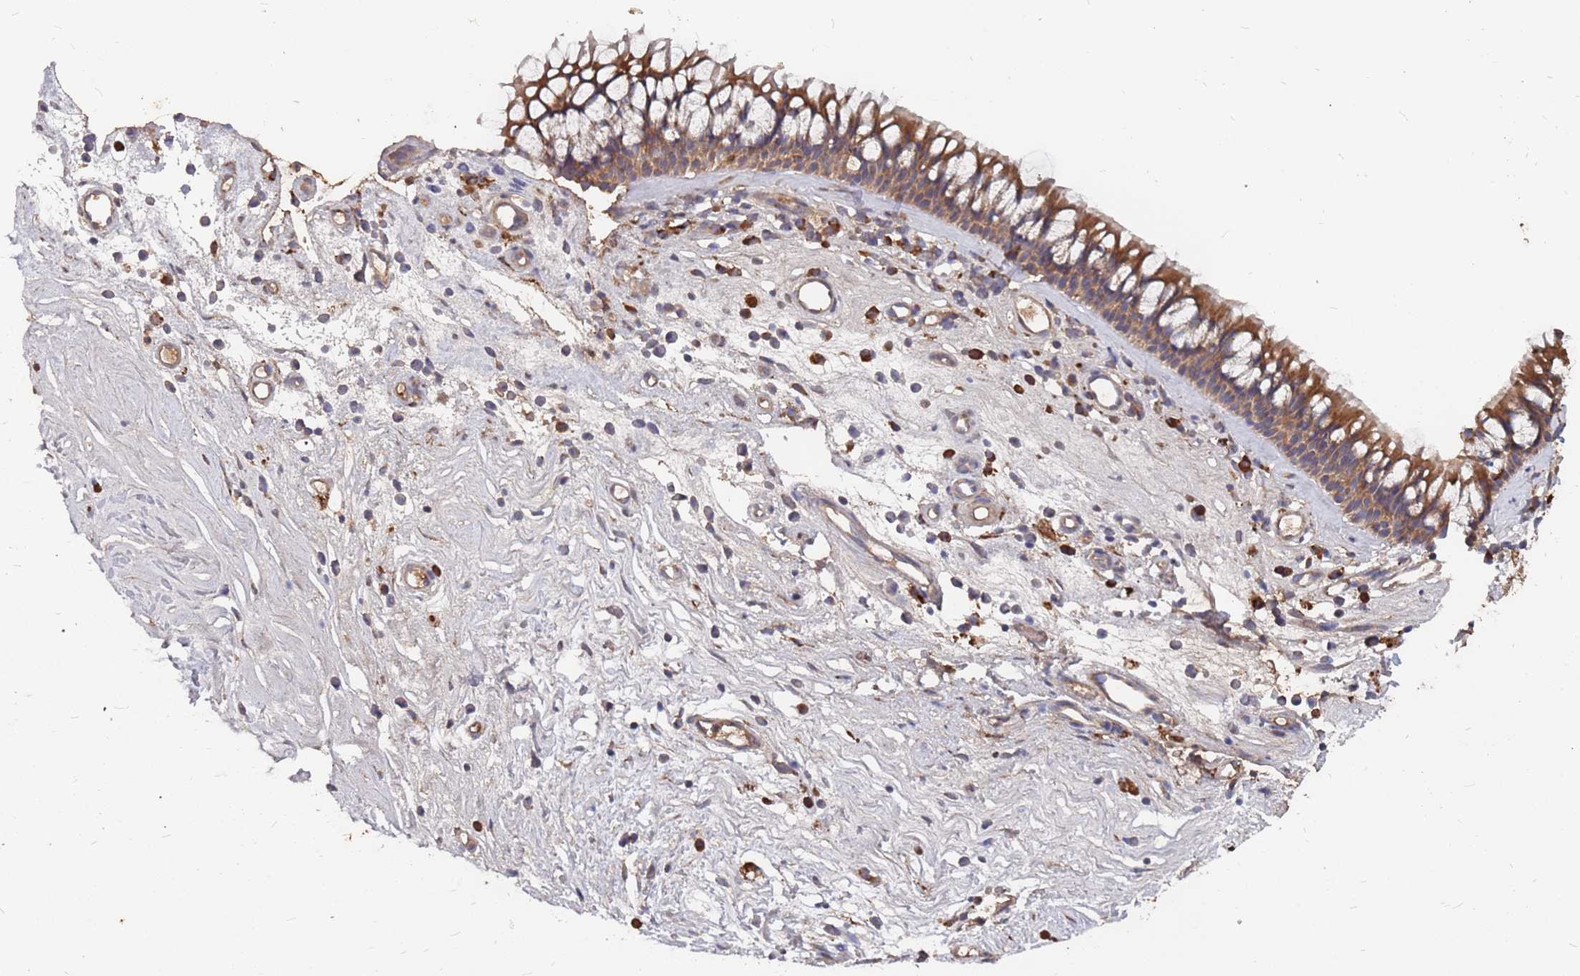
{"staining": {"intensity": "moderate", "quantity": ">75%", "location": "cytoplasmic/membranous"}, "tissue": "nasopharynx", "cell_type": "Respiratory epithelial cells", "image_type": "normal", "snomed": [{"axis": "morphology", "description": "Normal tissue, NOS"}, {"axis": "morphology", "description": "Inflammation, NOS"}, {"axis": "morphology", "description": "Malignant melanoma, Metastatic site"}, {"axis": "topography", "description": "Nasopharynx"}], "caption": "Nasopharynx stained with immunohistochemistry (IHC) displays moderate cytoplasmic/membranous expression in about >75% of respiratory epithelial cells.", "gene": "ATG5", "patient": {"sex": "male", "age": 70}}